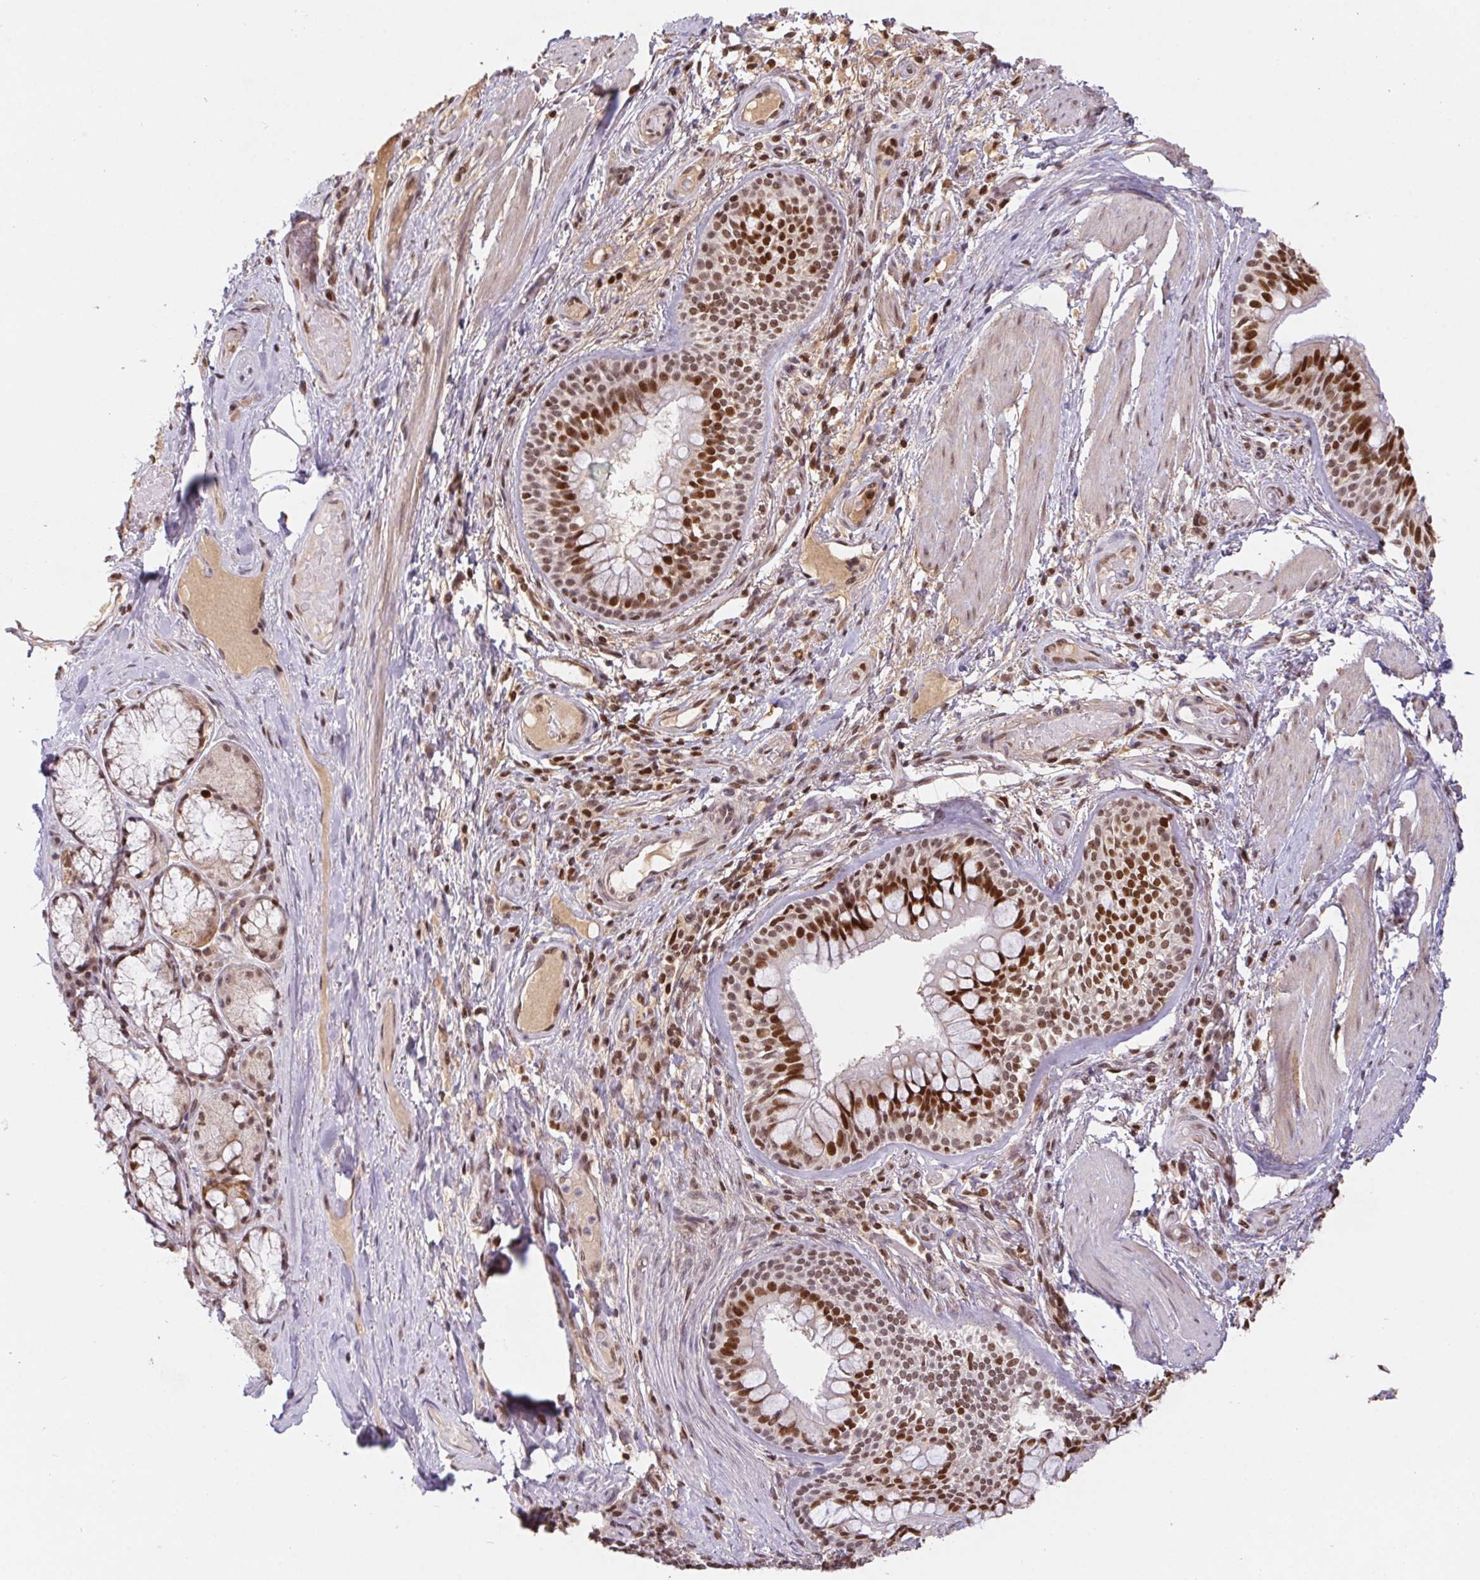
{"staining": {"intensity": "negative", "quantity": "none", "location": "none"}, "tissue": "adipose tissue", "cell_type": "Adipocytes", "image_type": "normal", "snomed": [{"axis": "morphology", "description": "Normal tissue, NOS"}, {"axis": "topography", "description": "Cartilage tissue"}, {"axis": "topography", "description": "Bronchus"}], "caption": "This image is of unremarkable adipose tissue stained with immunohistochemistry (IHC) to label a protein in brown with the nuclei are counter-stained blue. There is no expression in adipocytes.", "gene": "POLD3", "patient": {"sex": "male", "age": 64}}